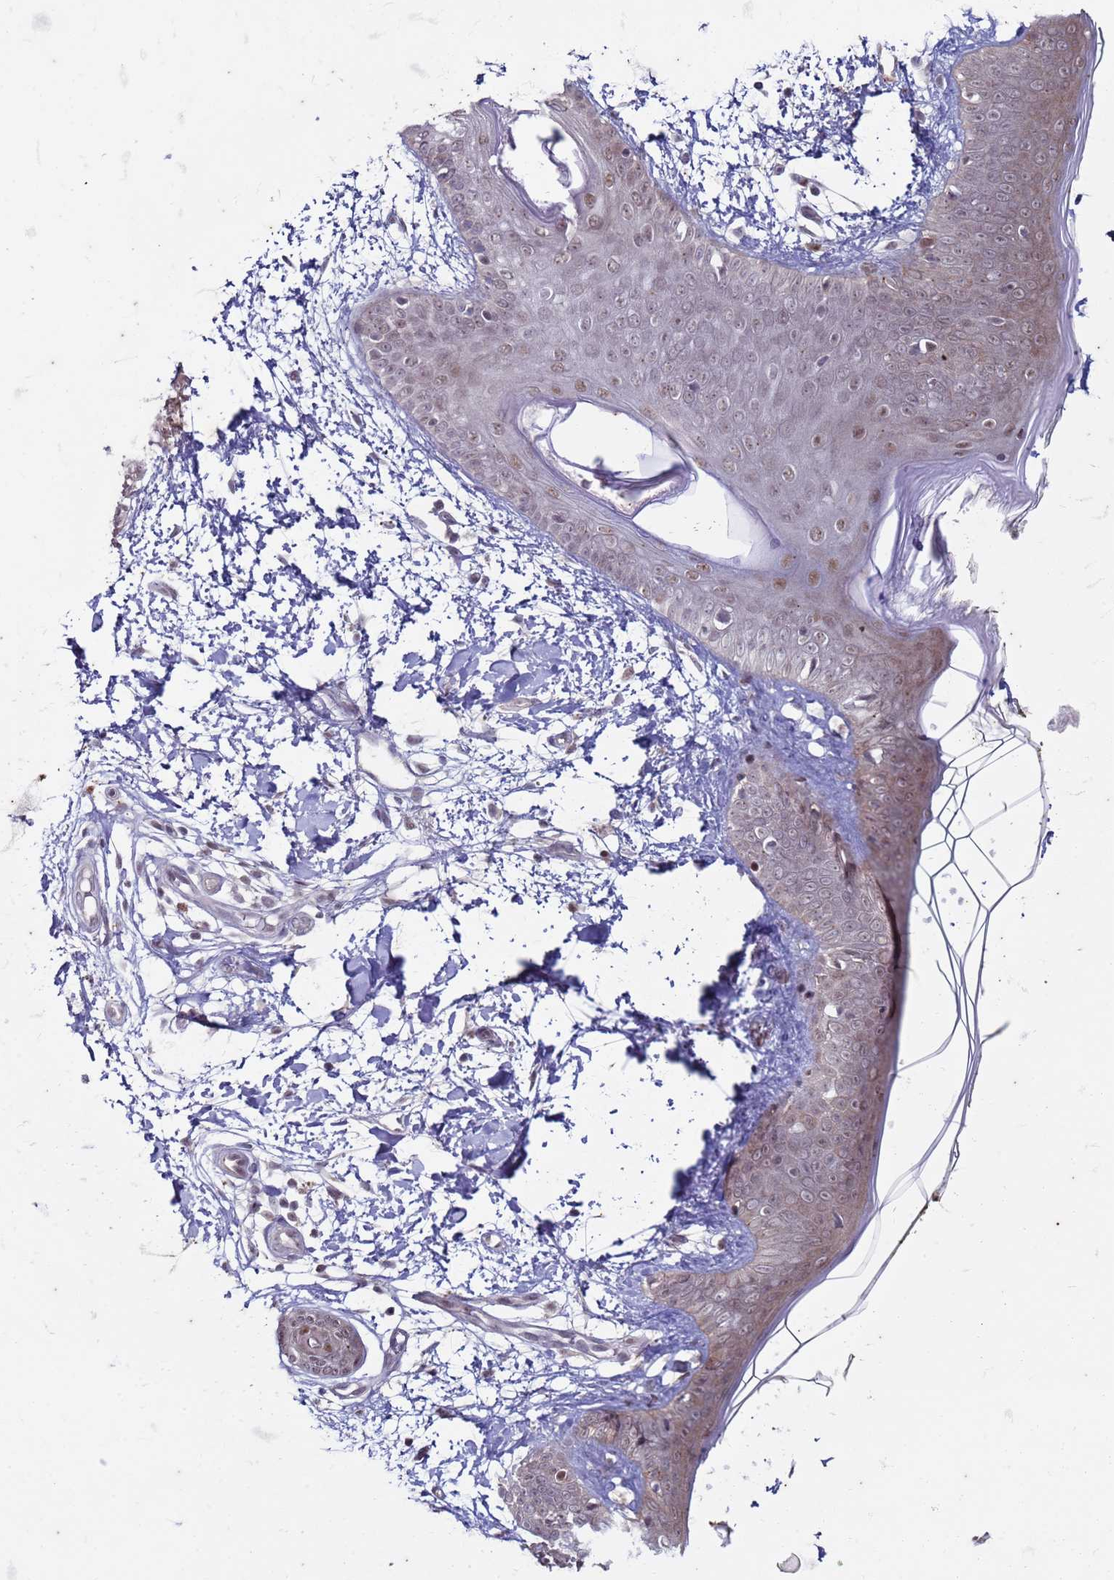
{"staining": {"intensity": "moderate", "quantity": "25%-75%", "location": "nuclear"}, "tissue": "skin", "cell_type": "Fibroblasts", "image_type": "normal", "snomed": [{"axis": "morphology", "description": "Normal tissue, NOS"}, {"axis": "topography", "description": "Skin"}], "caption": "Skin stained with DAB IHC displays medium levels of moderate nuclear staining in approximately 25%-75% of fibroblasts. (DAB IHC, brown staining for protein, blue staining for nuclei).", "gene": "TRMT6", "patient": {"sex": "female", "age": 34}}